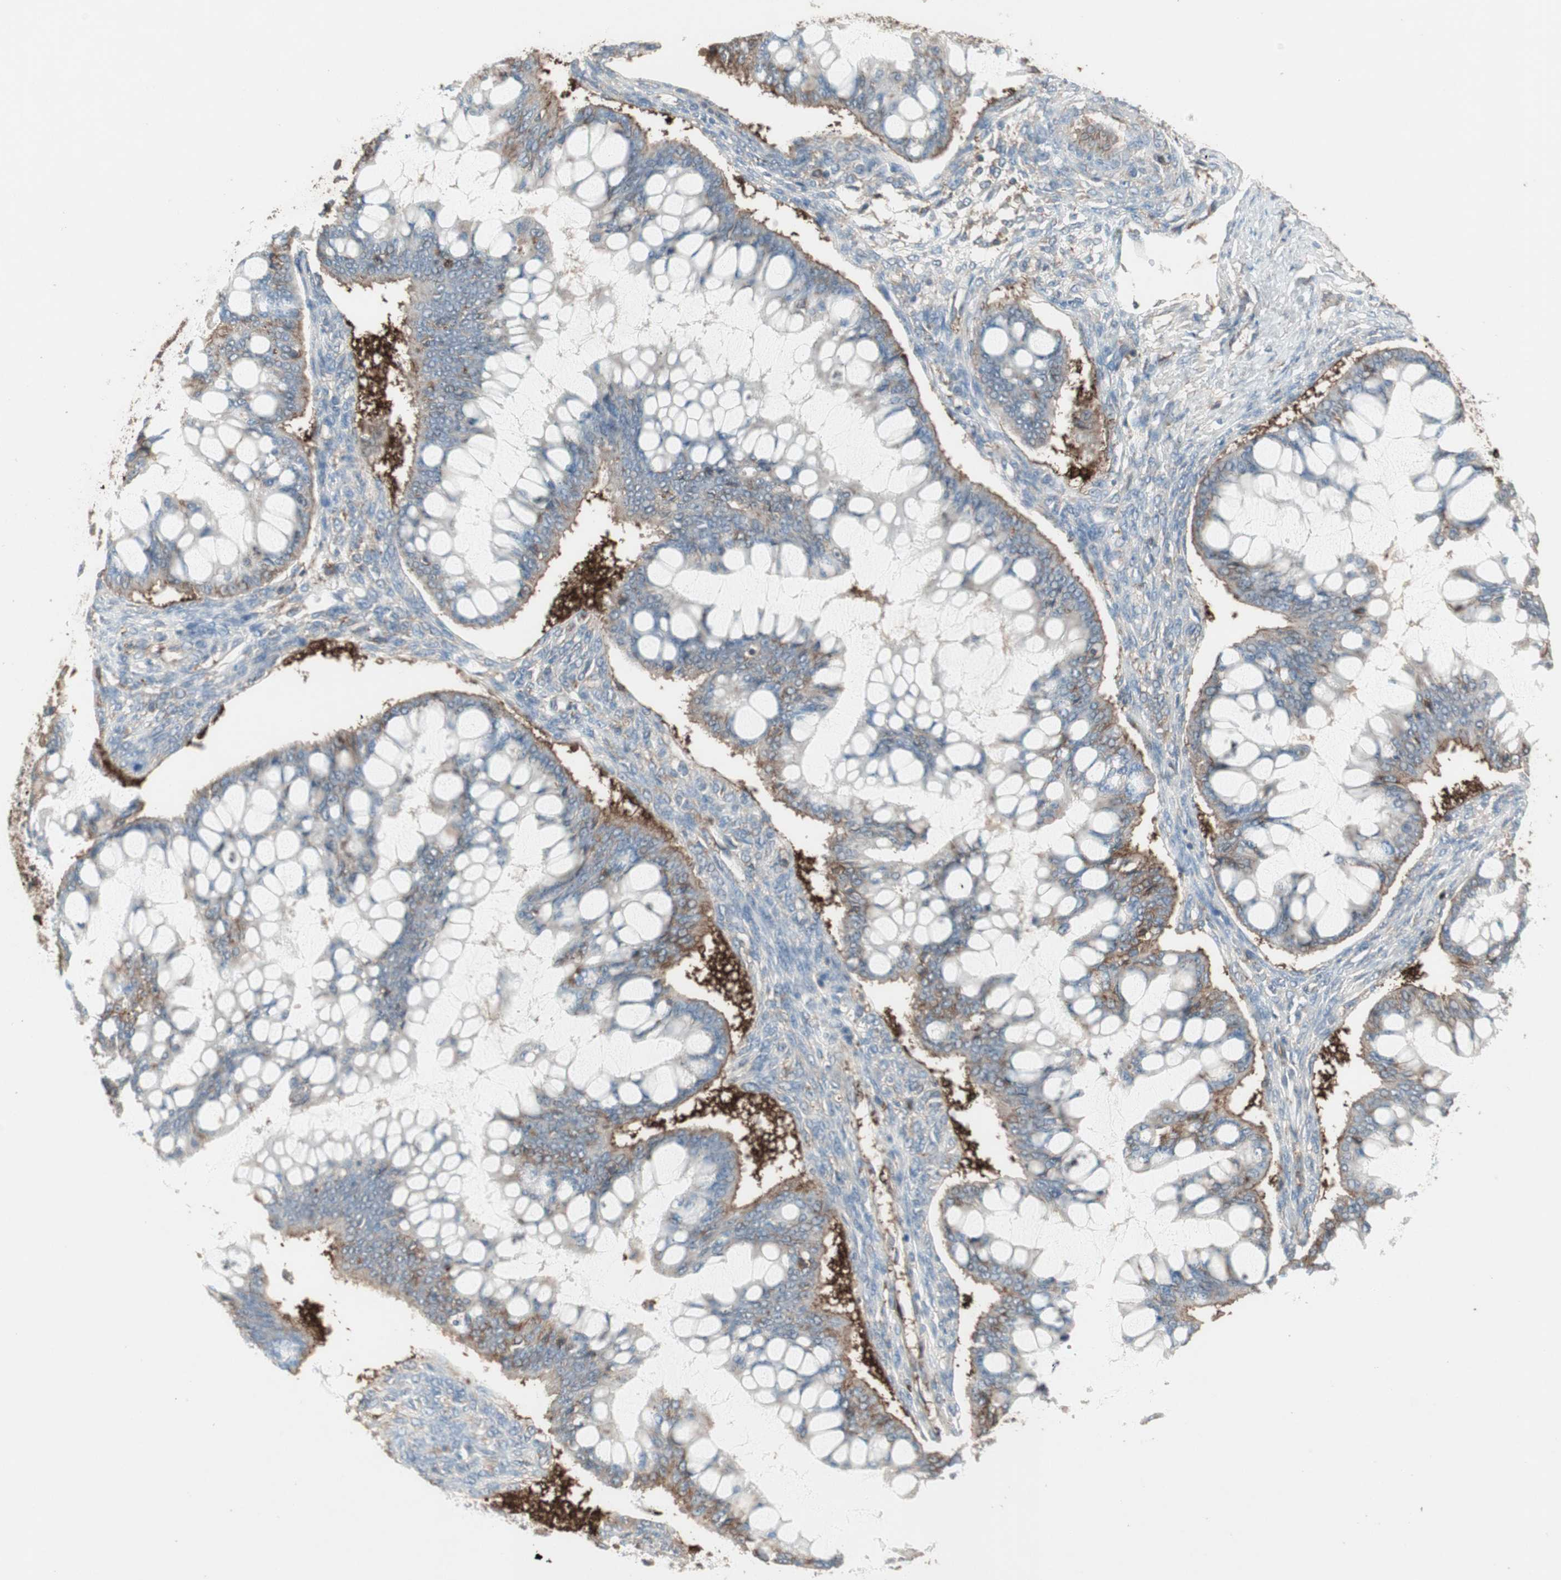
{"staining": {"intensity": "moderate", "quantity": "25%-75%", "location": "cytoplasmic/membranous"}, "tissue": "ovarian cancer", "cell_type": "Tumor cells", "image_type": "cancer", "snomed": [{"axis": "morphology", "description": "Cystadenocarcinoma, mucinous, NOS"}, {"axis": "topography", "description": "Ovary"}], "caption": "Brown immunohistochemical staining in human ovarian cancer (mucinous cystadenocarcinoma) shows moderate cytoplasmic/membranous expression in about 25%-75% of tumor cells.", "gene": "MMP3", "patient": {"sex": "female", "age": 73}}